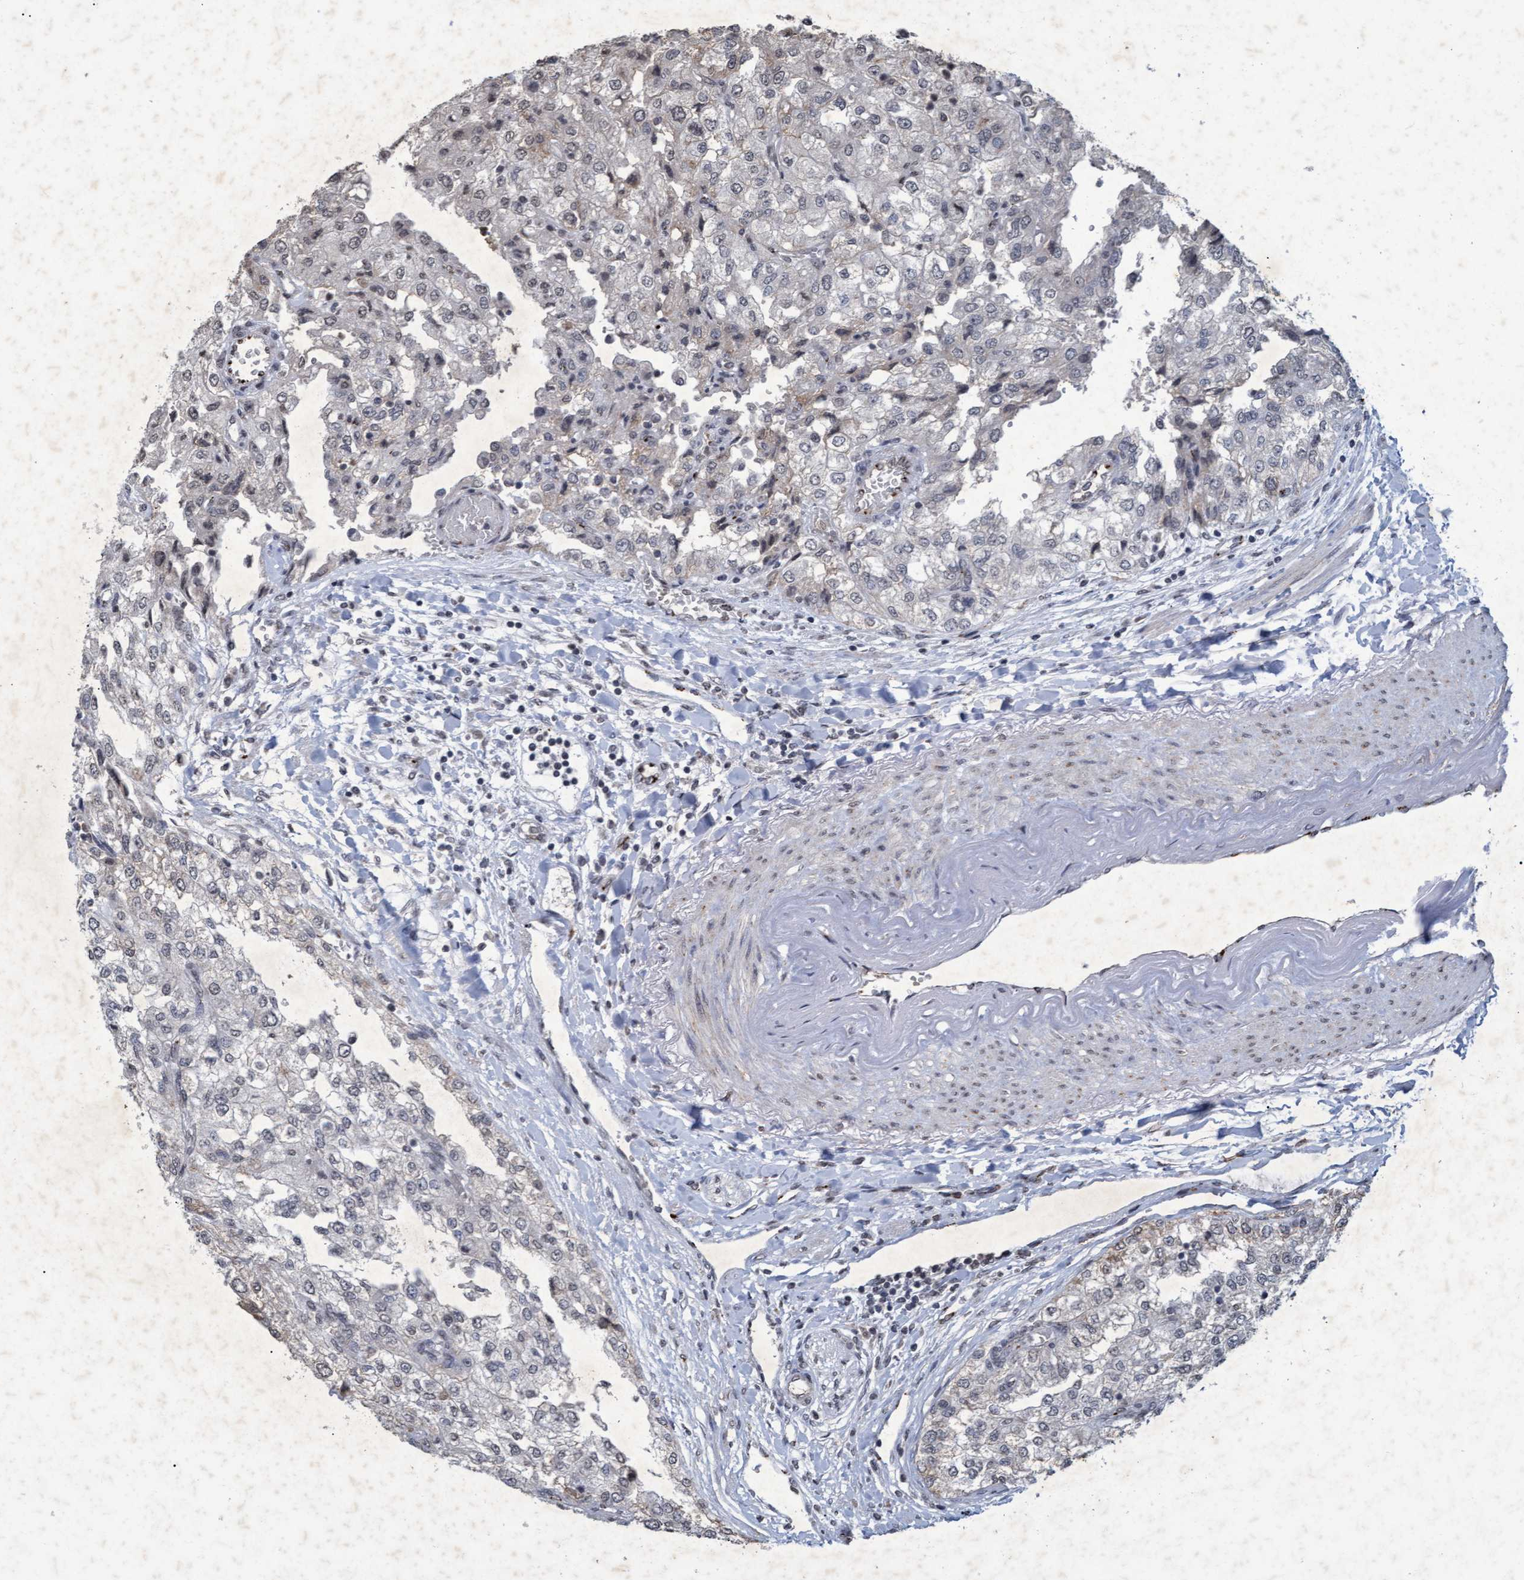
{"staining": {"intensity": "weak", "quantity": "<25%", "location": "cytoplasmic/membranous,nuclear"}, "tissue": "renal cancer", "cell_type": "Tumor cells", "image_type": "cancer", "snomed": [{"axis": "morphology", "description": "Adenocarcinoma, NOS"}, {"axis": "topography", "description": "Kidney"}], "caption": "This is a image of immunohistochemistry staining of renal cancer, which shows no staining in tumor cells.", "gene": "GALC", "patient": {"sex": "female", "age": 54}}